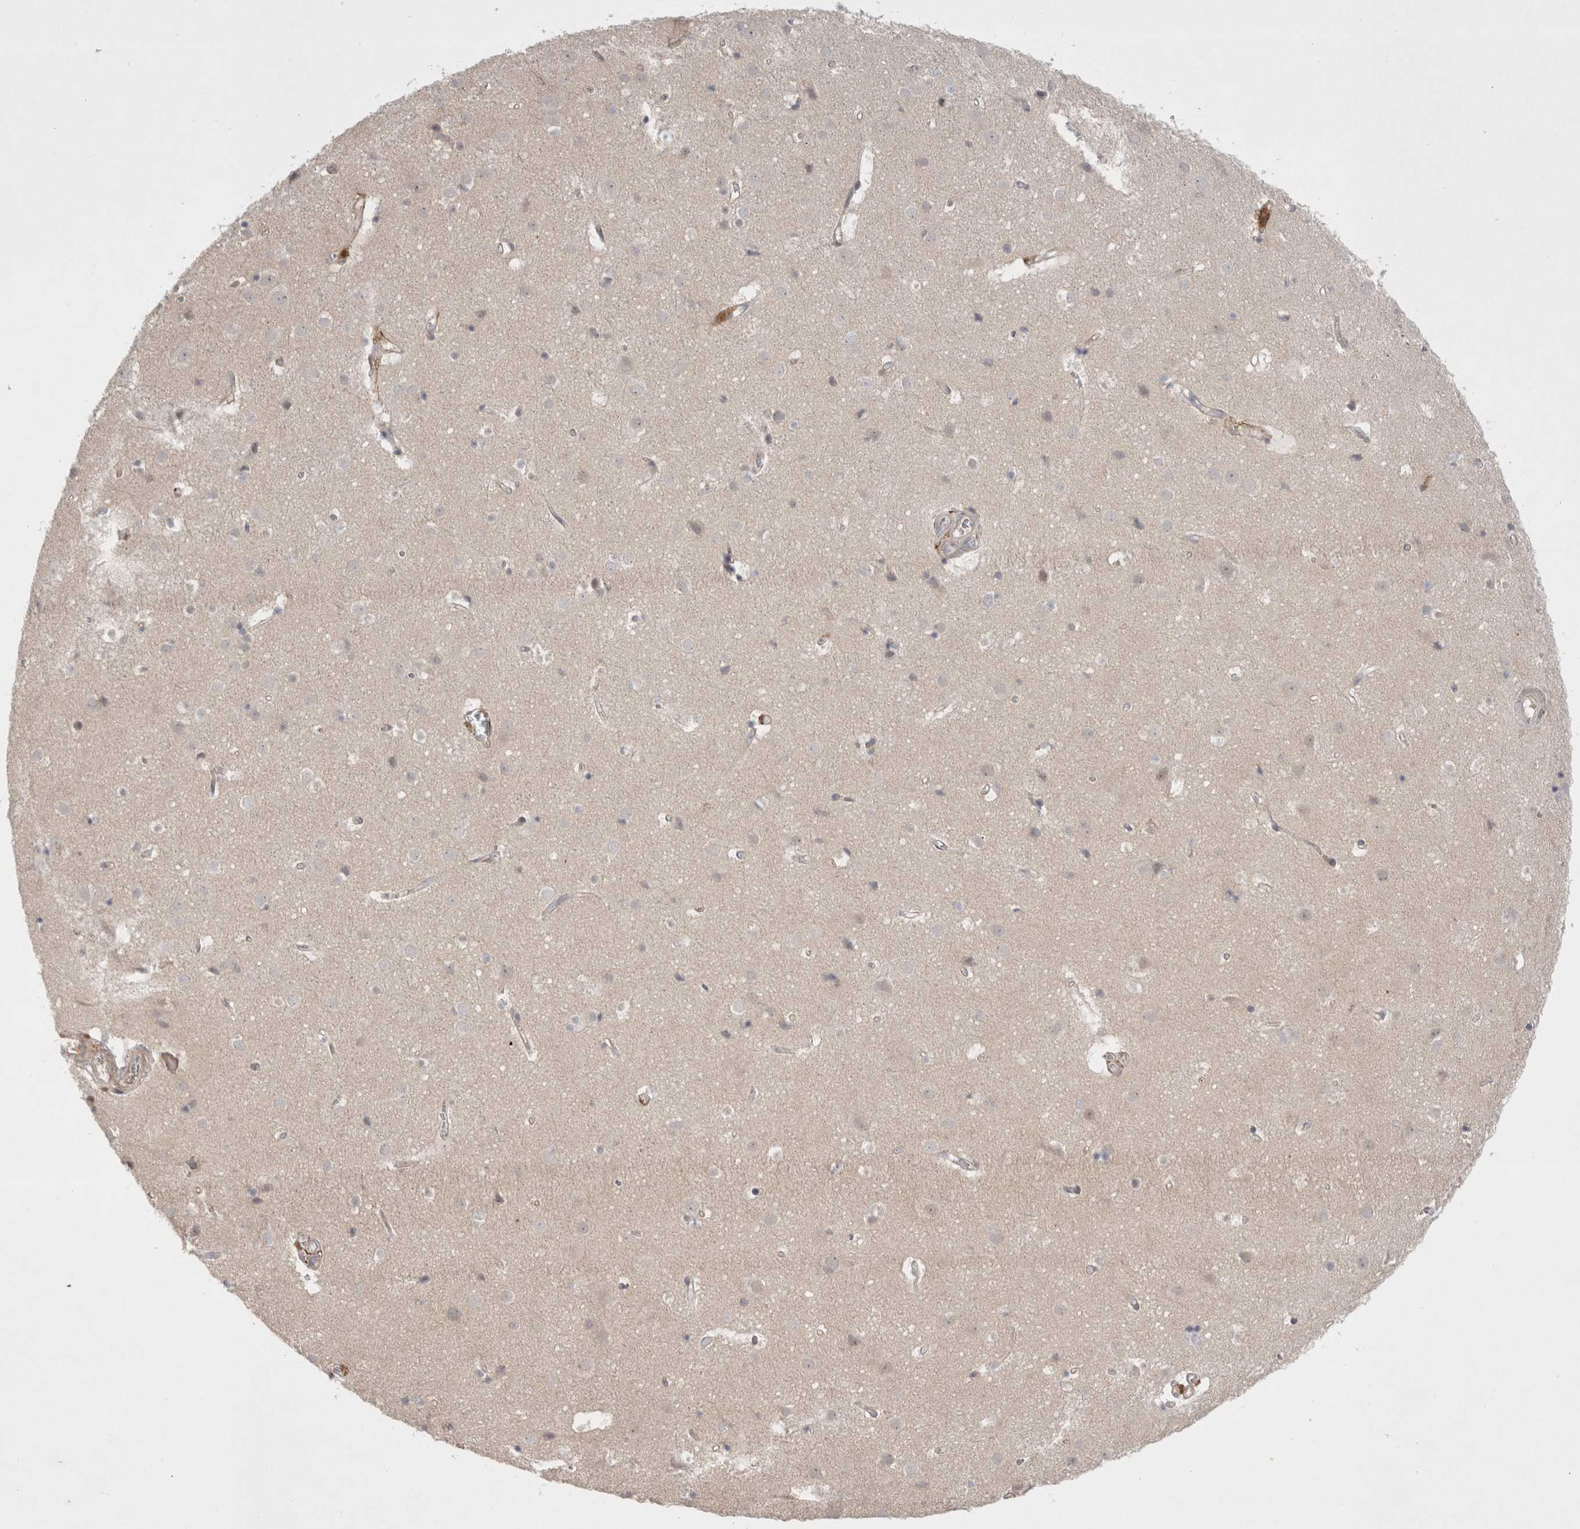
{"staining": {"intensity": "negative", "quantity": "none", "location": "none"}, "tissue": "cerebral cortex", "cell_type": "Endothelial cells", "image_type": "normal", "snomed": [{"axis": "morphology", "description": "Normal tissue, NOS"}, {"axis": "topography", "description": "Cerebral cortex"}], "caption": "This is a image of immunohistochemistry staining of unremarkable cerebral cortex, which shows no expression in endothelial cells. Nuclei are stained in blue.", "gene": "GSDMB", "patient": {"sex": "male", "age": 54}}